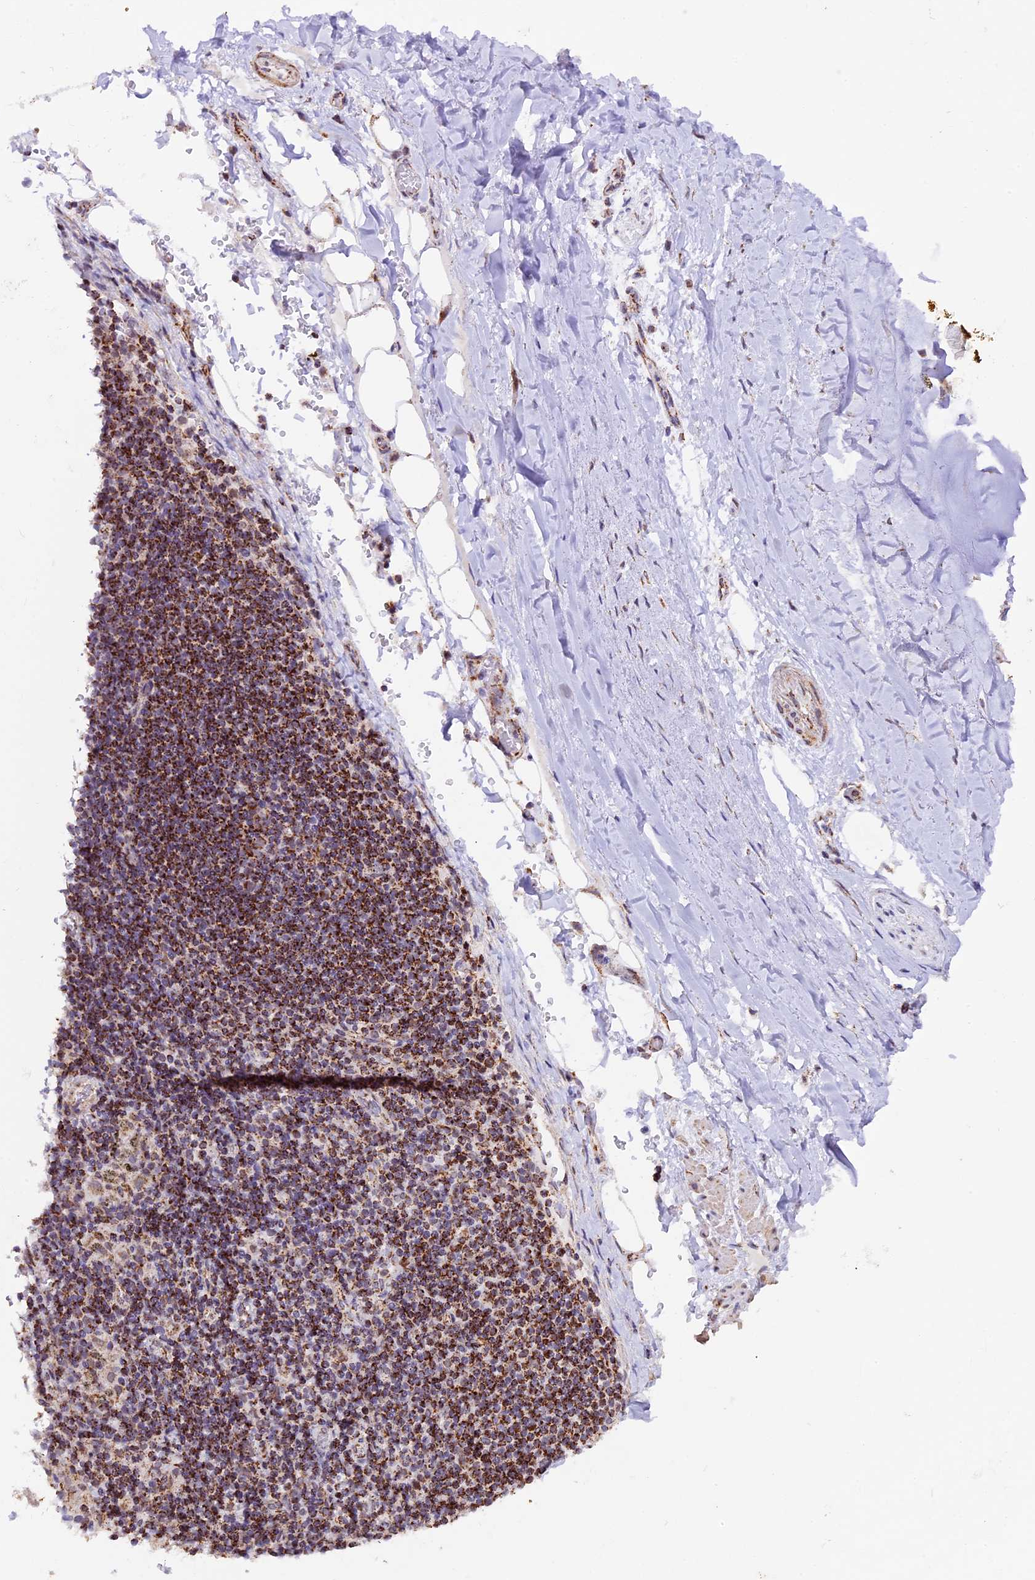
{"staining": {"intensity": "negative", "quantity": "none", "location": "none"}, "tissue": "adipose tissue", "cell_type": "Adipocytes", "image_type": "normal", "snomed": [{"axis": "morphology", "description": "Normal tissue, NOS"}, {"axis": "topography", "description": "Lymph node"}, {"axis": "topography", "description": "Cartilage tissue"}, {"axis": "topography", "description": "Bronchus"}], "caption": "Adipose tissue was stained to show a protein in brown. There is no significant positivity in adipocytes. The staining is performed using DAB brown chromogen with nuclei counter-stained in using hematoxylin.", "gene": "TFAM", "patient": {"sex": "male", "age": 63}}